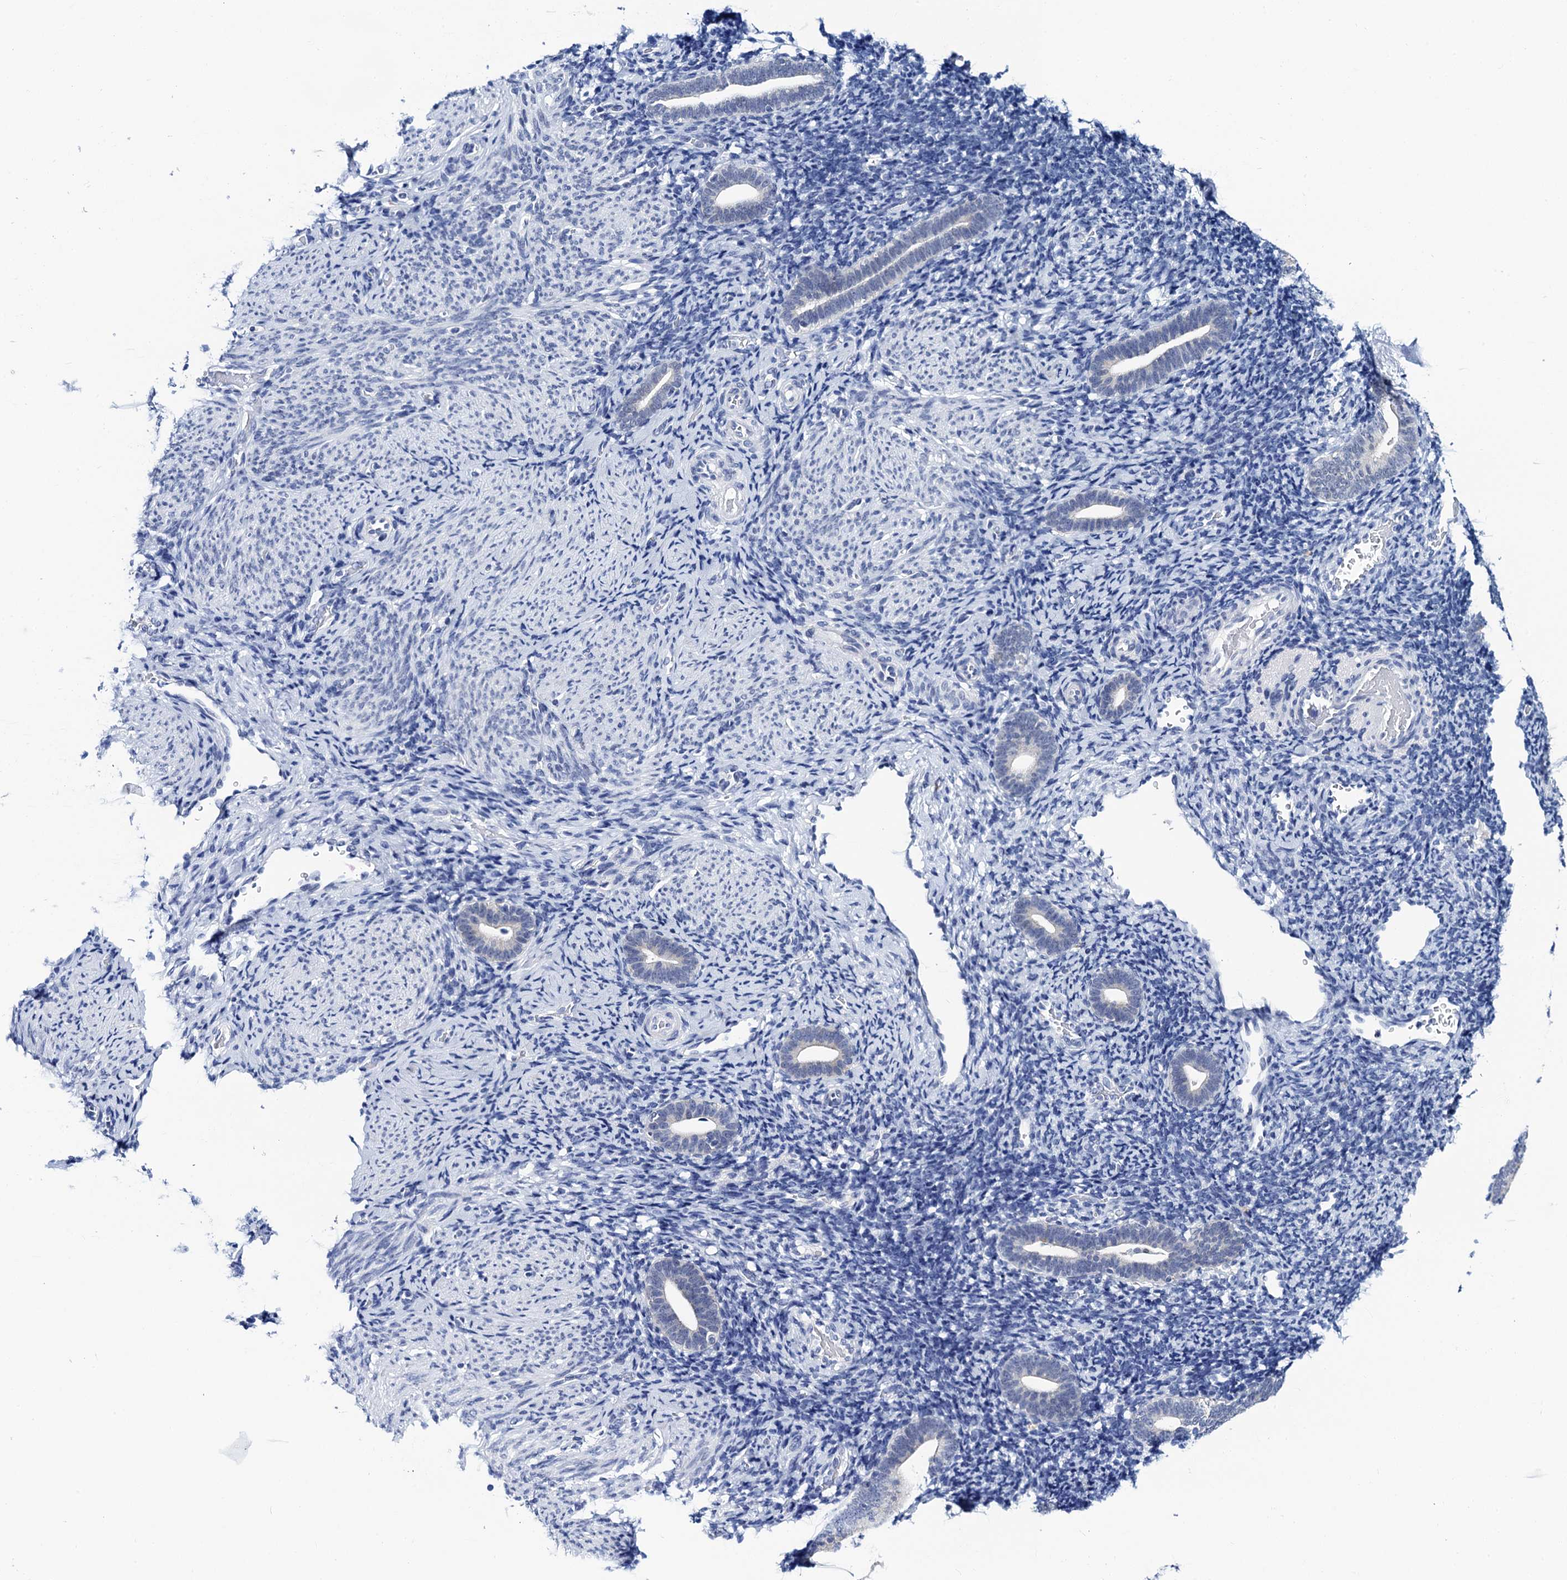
{"staining": {"intensity": "negative", "quantity": "none", "location": "none"}, "tissue": "endometrium", "cell_type": "Cells in endometrial stroma", "image_type": "normal", "snomed": [{"axis": "morphology", "description": "Normal tissue, NOS"}, {"axis": "topography", "description": "Endometrium"}], "caption": "High power microscopy photomicrograph of an IHC photomicrograph of normal endometrium, revealing no significant expression in cells in endometrial stroma. Brightfield microscopy of IHC stained with DAB (brown) and hematoxylin (blue), captured at high magnification.", "gene": "SLC7A10", "patient": {"sex": "female", "age": 51}}